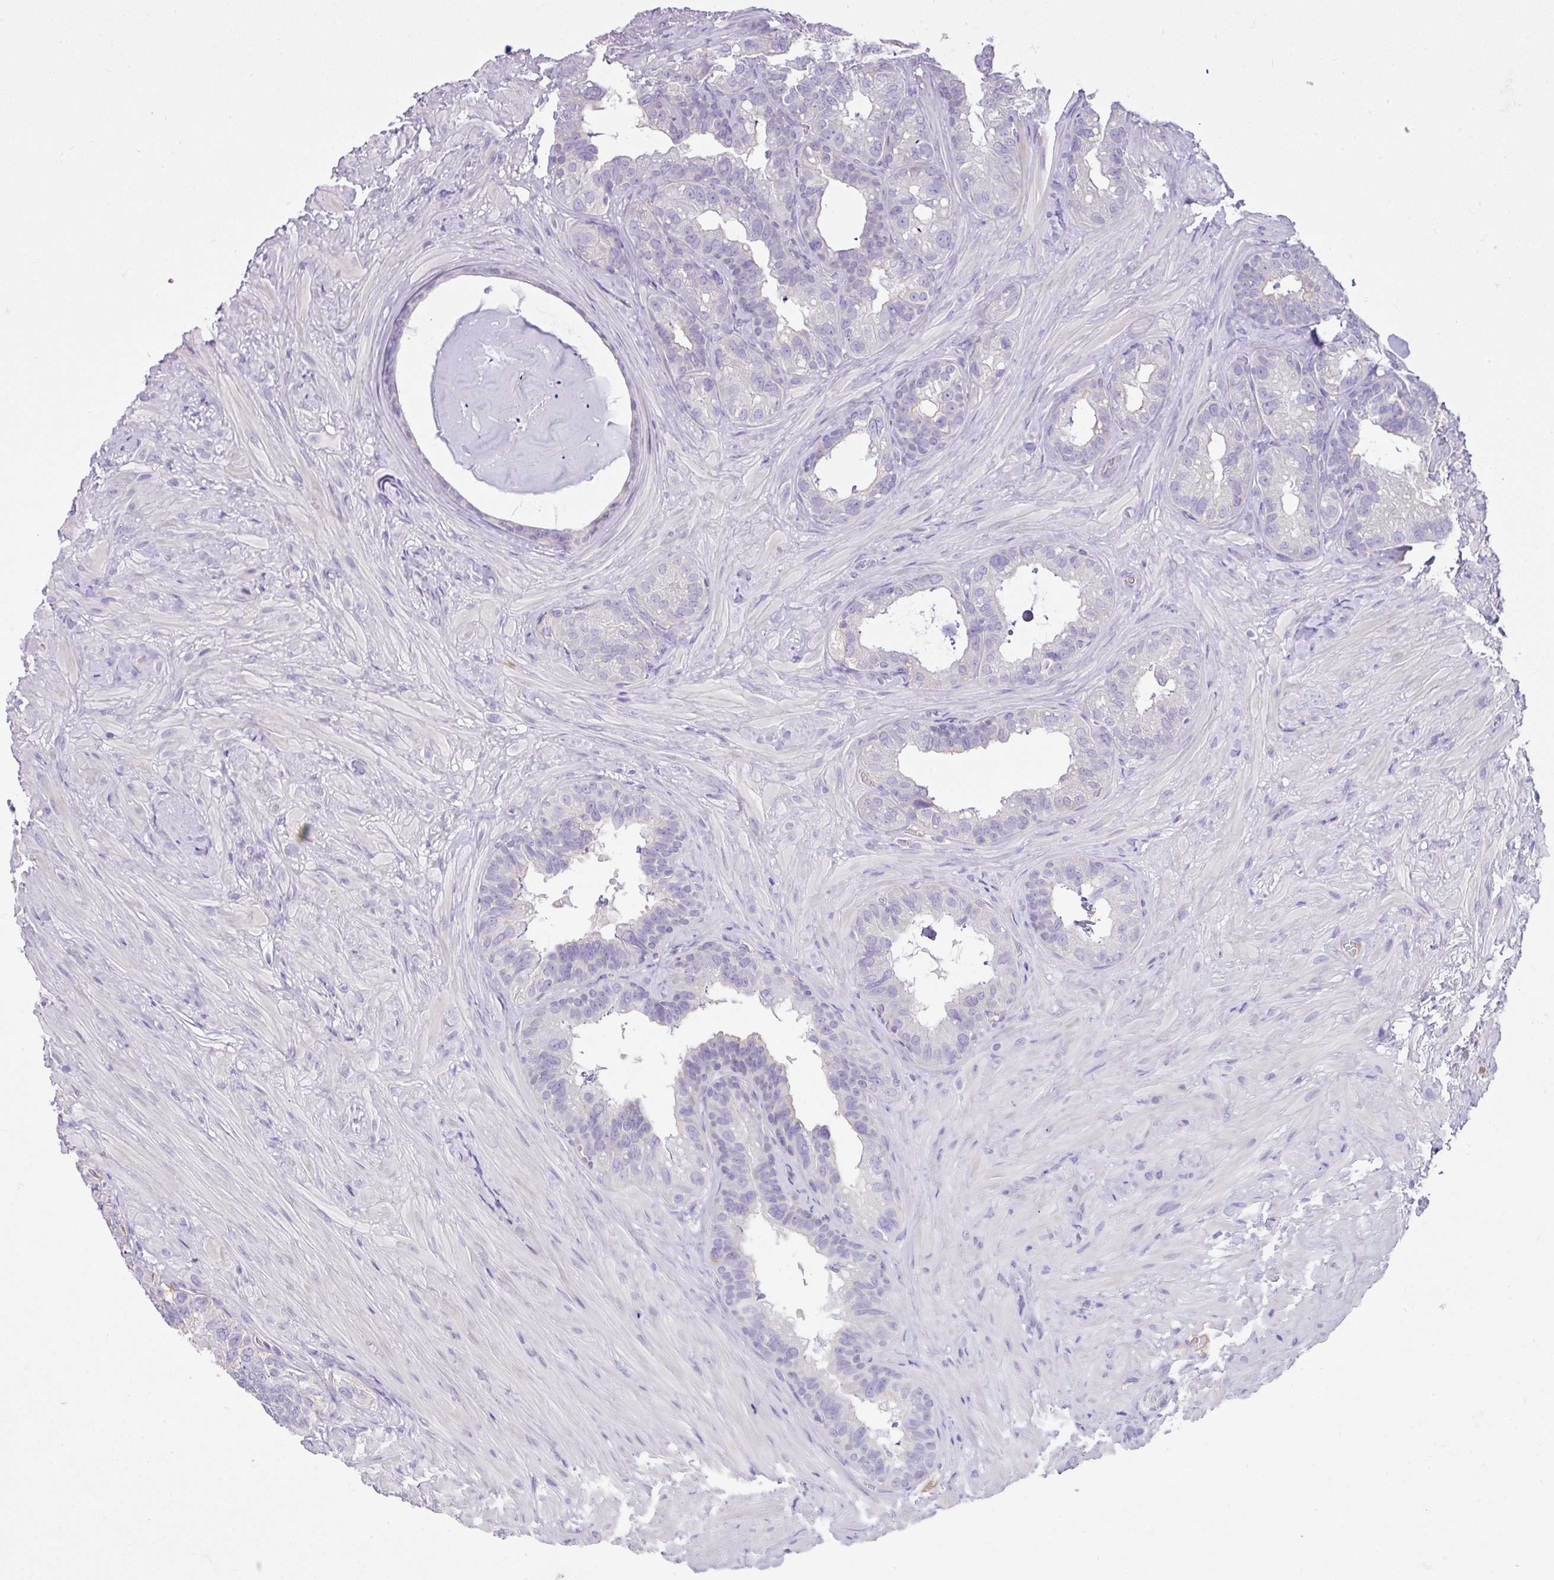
{"staining": {"intensity": "negative", "quantity": "none", "location": "none"}, "tissue": "seminal vesicle", "cell_type": "Glandular cells", "image_type": "normal", "snomed": [{"axis": "morphology", "description": "Normal tissue, NOS"}, {"axis": "topography", "description": "Seminal veicle"}], "caption": "Benign seminal vesicle was stained to show a protein in brown. There is no significant positivity in glandular cells. (DAB immunohistochemistry visualized using brightfield microscopy, high magnification).", "gene": "OR6C6", "patient": {"sex": "male", "age": 60}}